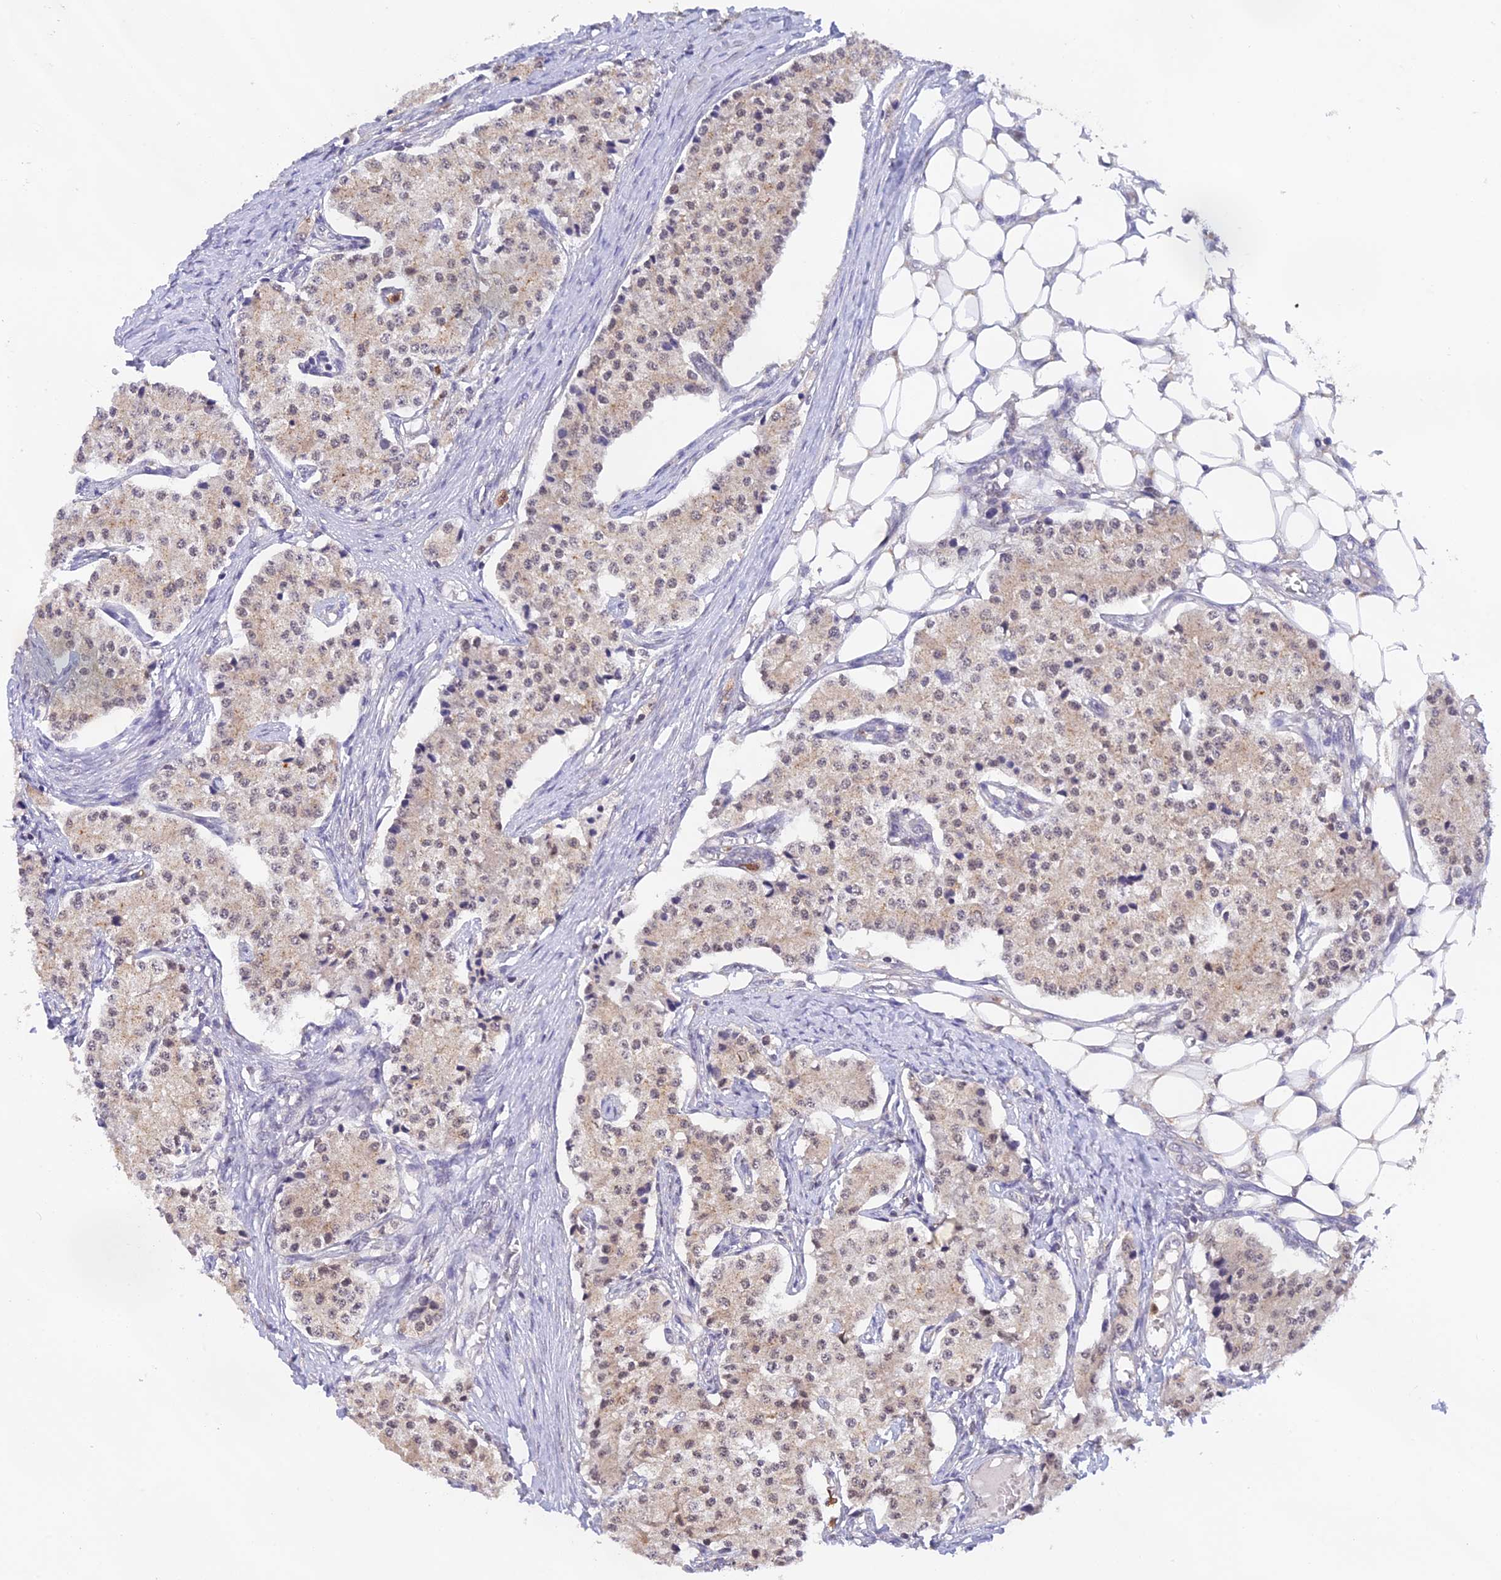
{"staining": {"intensity": "weak", "quantity": "25%-75%", "location": "cytoplasmic/membranous"}, "tissue": "carcinoid", "cell_type": "Tumor cells", "image_type": "cancer", "snomed": [{"axis": "morphology", "description": "Carcinoid, malignant, NOS"}, {"axis": "topography", "description": "Colon"}], "caption": "Immunohistochemistry (IHC) image of neoplastic tissue: malignant carcinoid stained using IHC displays low levels of weak protein expression localized specifically in the cytoplasmic/membranous of tumor cells, appearing as a cytoplasmic/membranous brown color.", "gene": "PEX16", "patient": {"sex": "female", "age": 52}}